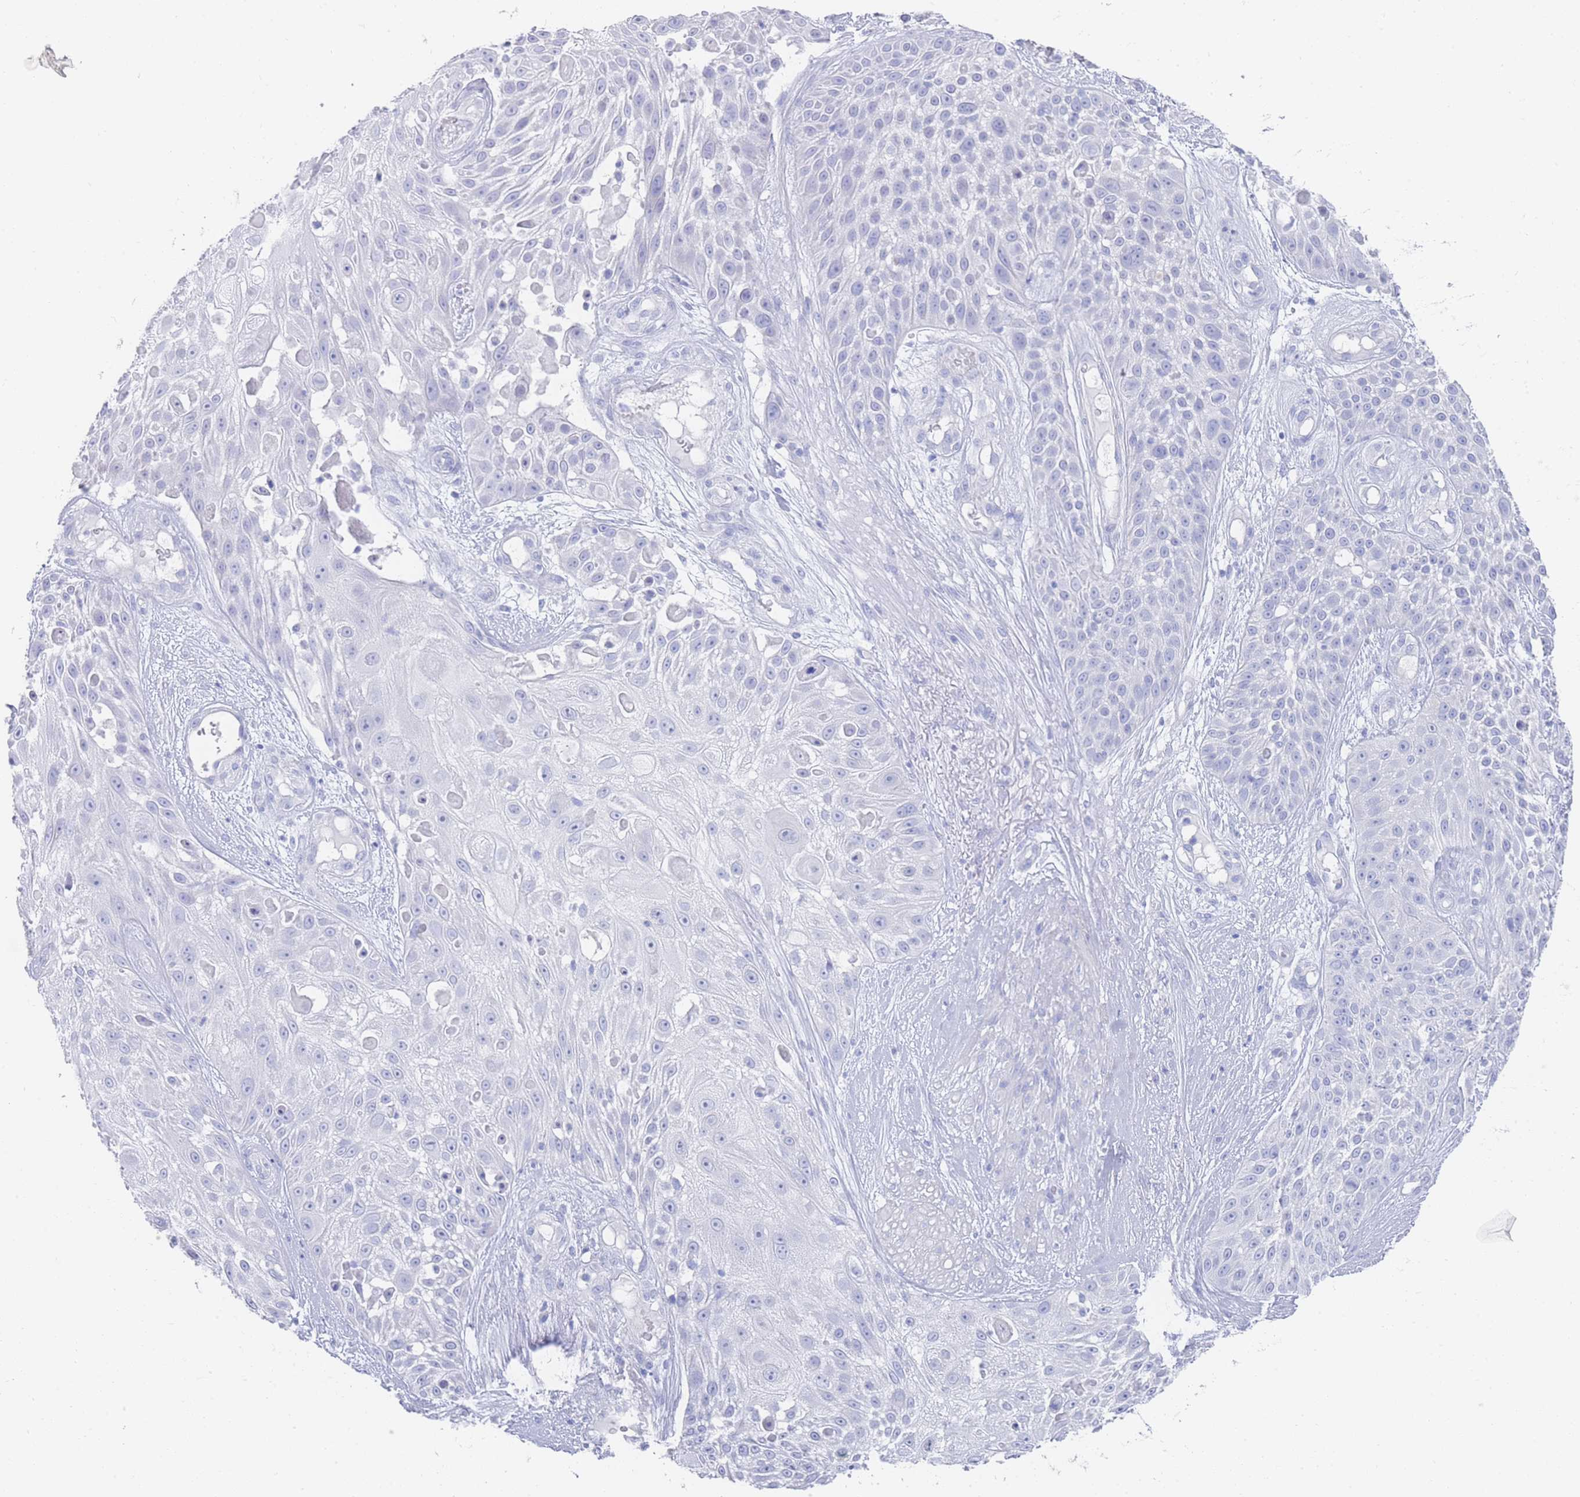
{"staining": {"intensity": "negative", "quantity": "none", "location": "none"}, "tissue": "skin cancer", "cell_type": "Tumor cells", "image_type": "cancer", "snomed": [{"axis": "morphology", "description": "Squamous cell carcinoma, NOS"}, {"axis": "topography", "description": "Skin"}], "caption": "Immunohistochemical staining of skin squamous cell carcinoma shows no significant staining in tumor cells.", "gene": "LRRC37A", "patient": {"sex": "female", "age": 86}}